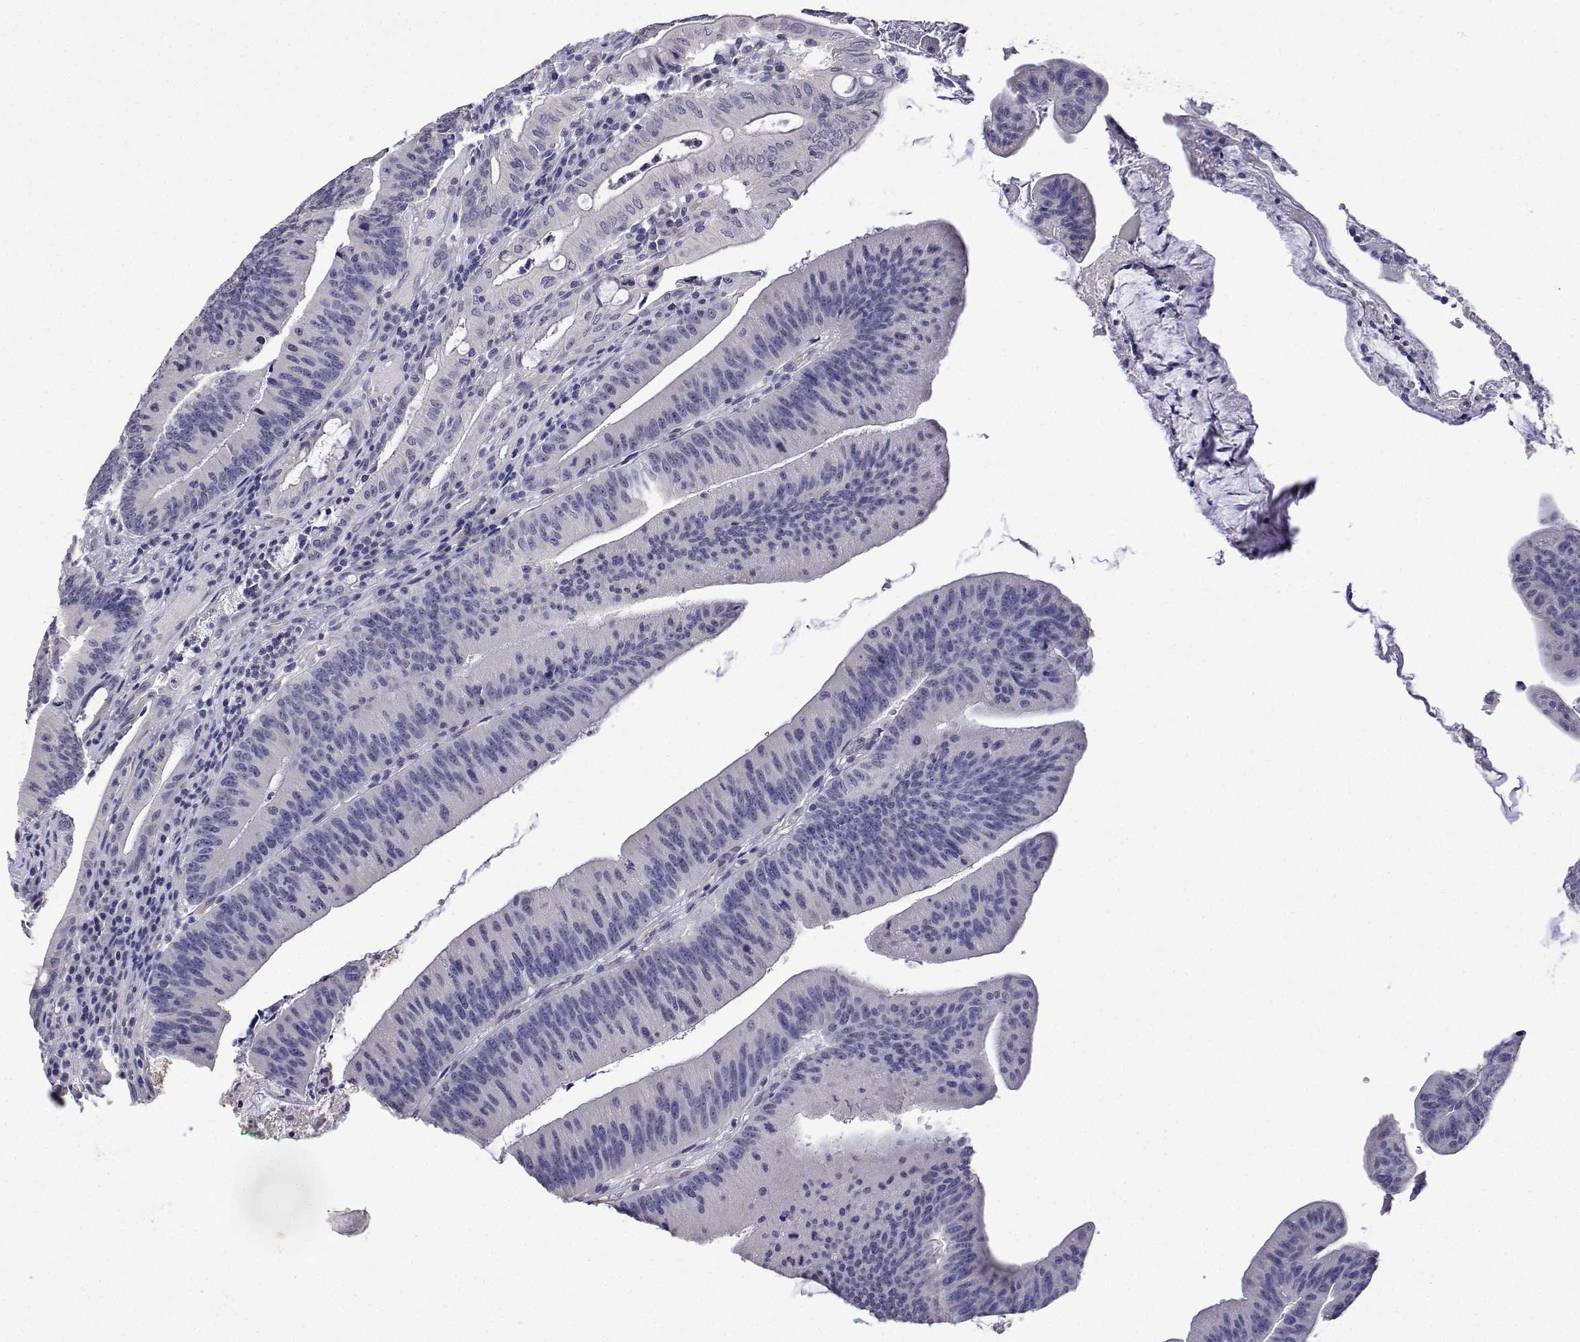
{"staining": {"intensity": "negative", "quantity": "none", "location": "none"}, "tissue": "colorectal cancer", "cell_type": "Tumor cells", "image_type": "cancer", "snomed": [{"axis": "morphology", "description": "Adenocarcinoma, NOS"}, {"axis": "topography", "description": "Colon"}], "caption": "Immunohistochemical staining of colorectal adenocarcinoma demonstrates no significant staining in tumor cells. (Immunohistochemistry, brightfield microscopy, high magnification).", "gene": "PLCB1", "patient": {"sex": "female", "age": 78}}